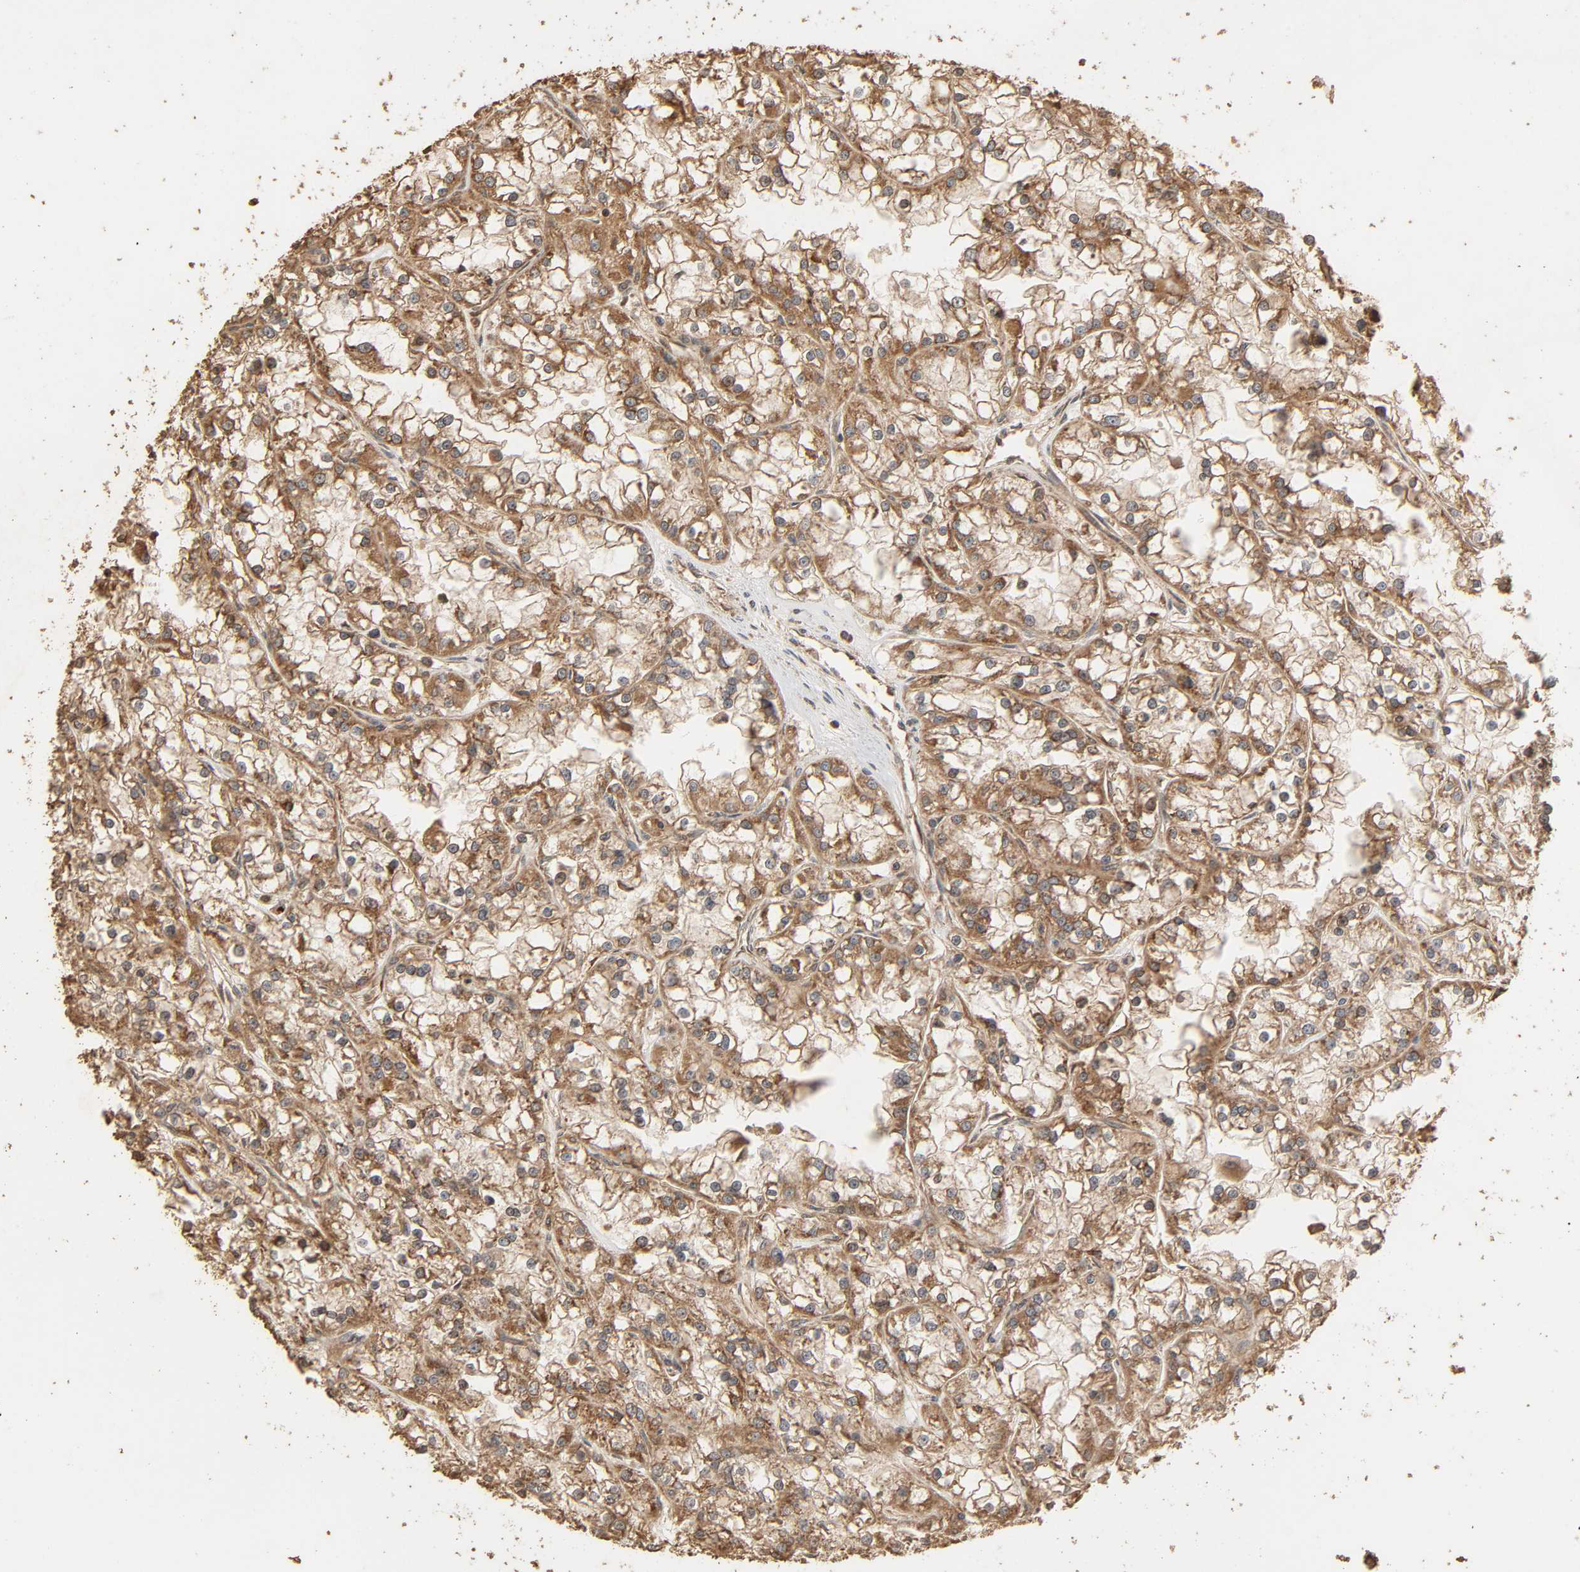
{"staining": {"intensity": "moderate", "quantity": "25%-75%", "location": "cytoplasmic/membranous"}, "tissue": "renal cancer", "cell_type": "Tumor cells", "image_type": "cancer", "snomed": [{"axis": "morphology", "description": "Adenocarcinoma, NOS"}, {"axis": "topography", "description": "Kidney"}], "caption": "About 25%-75% of tumor cells in human renal adenocarcinoma display moderate cytoplasmic/membranous protein expression as visualized by brown immunohistochemical staining.", "gene": "RPS6KA6", "patient": {"sex": "female", "age": 52}}